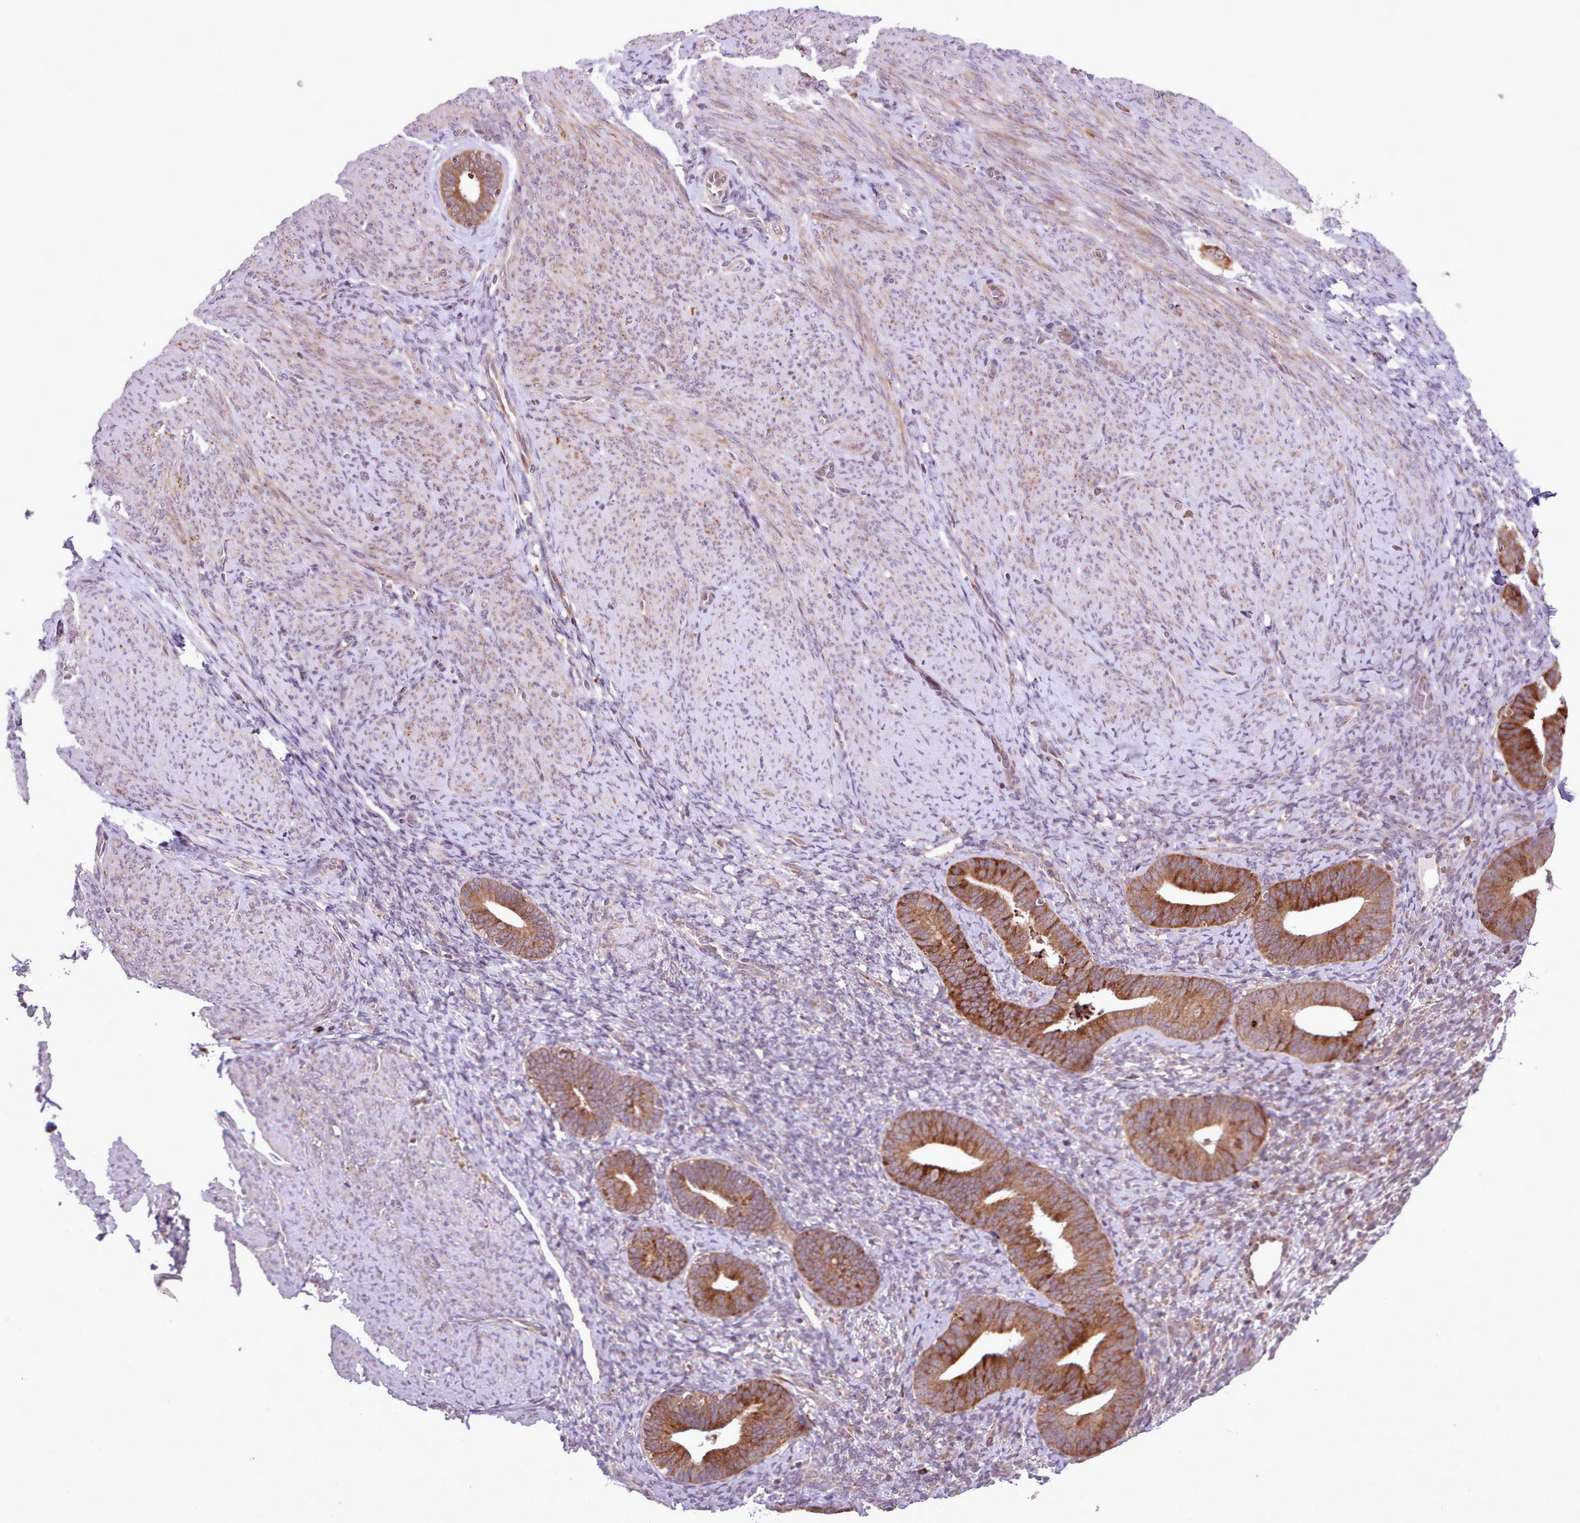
{"staining": {"intensity": "moderate", "quantity": "25%-75%", "location": "cytoplasmic/membranous"}, "tissue": "endometrium", "cell_type": "Cells in endometrial stroma", "image_type": "normal", "snomed": [{"axis": "morphology", "description": "Normal tissue, NOS"}, {"axis": "topography", "description": "Endometrium"}], "caption": "A brown stain shows moderate cytoplasmic/membranous positivity of a protein in cells in endometrial stroma of unremarkable endometrium. The staining is performed using DAB (3,3'-diaminobenzidine) brown chromogen to label protein expression. The nuclei are counter-stained blue using hematoxylin.", "gene": "TTLL3", "patient": {"sex": "female", "age": 65}}